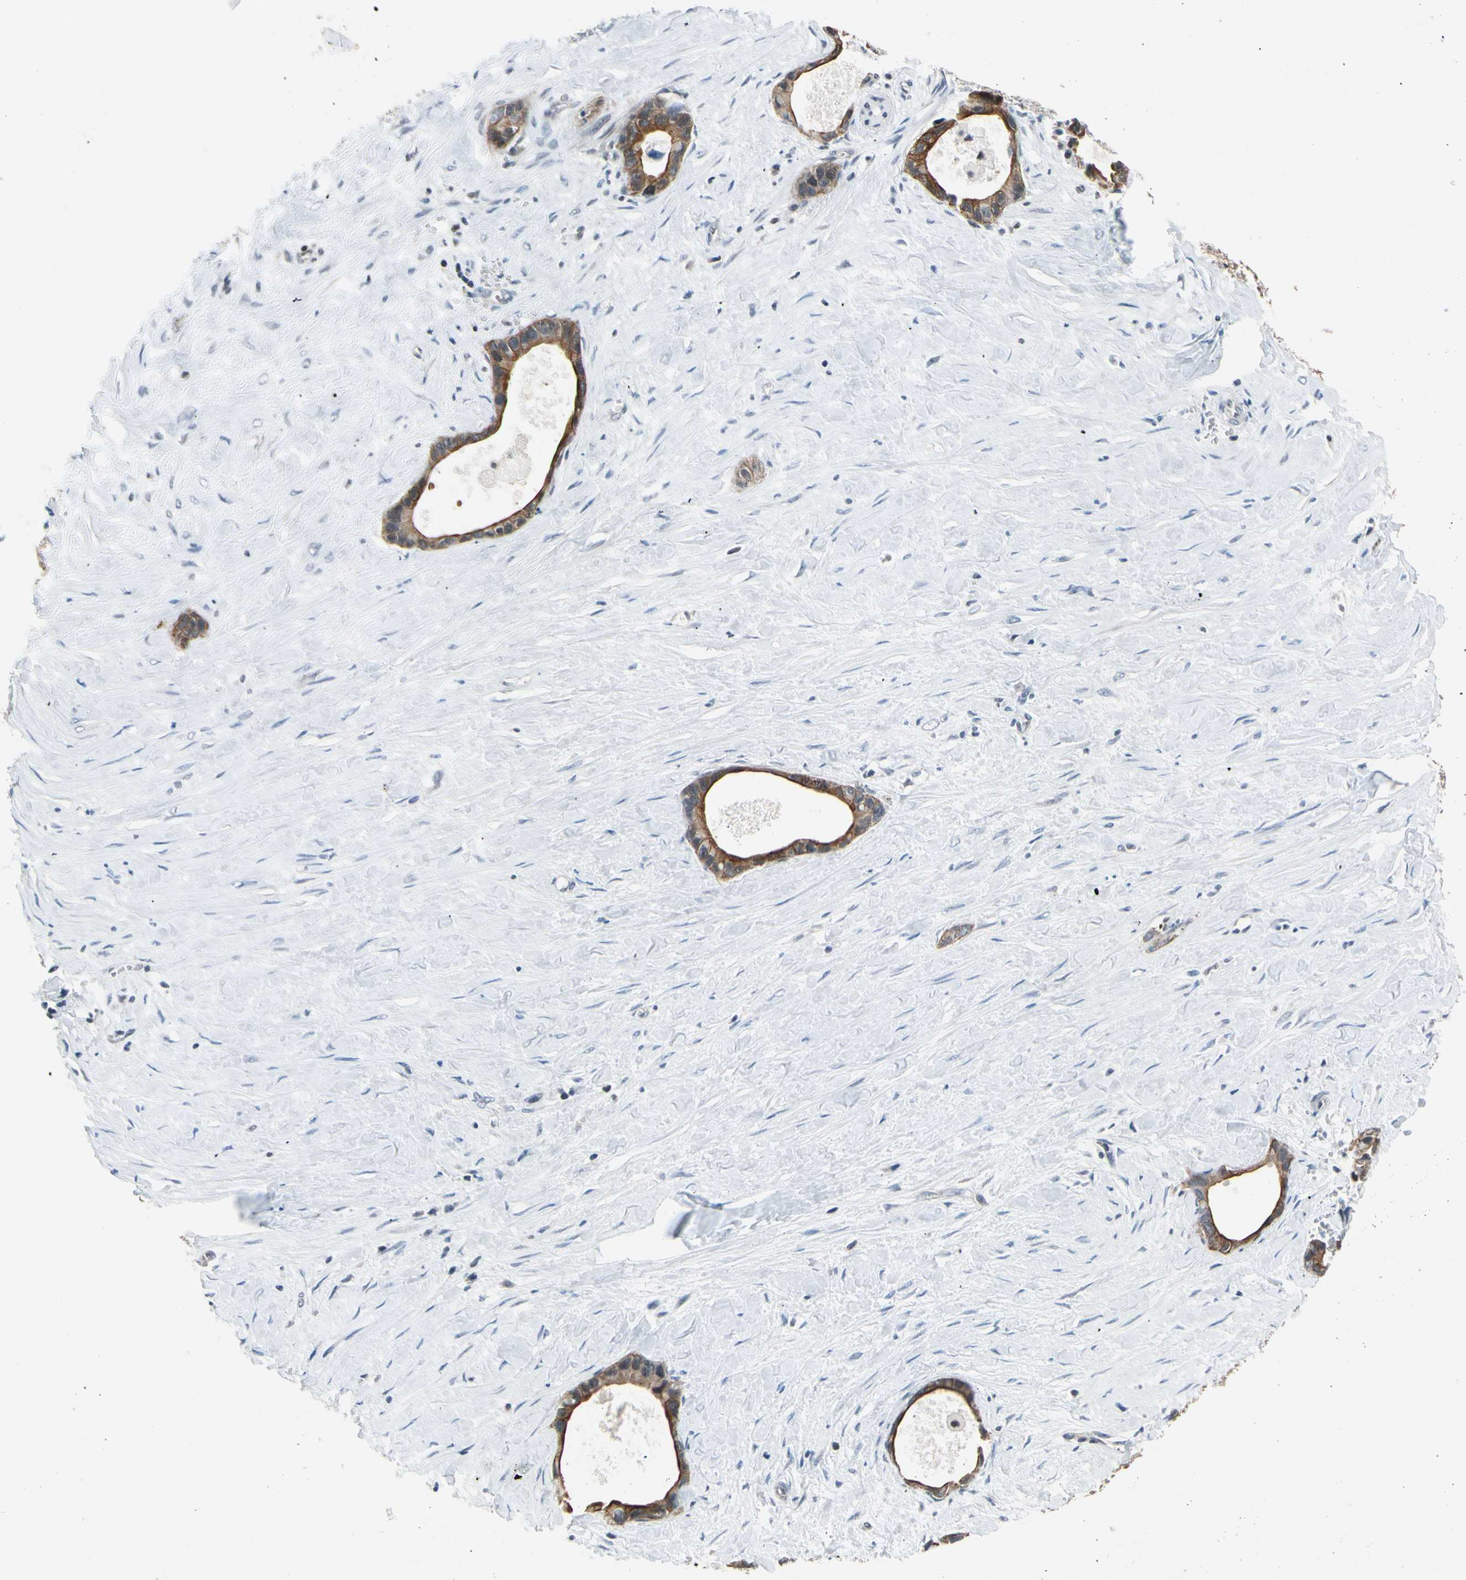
{"staining": {"intensity": "strong", "quantity": ">75%", "location": "cytoplasmic/membranous"}, "tissue": "liver cancer", "cell_type": "Tumor cells", "image_type": "cancer", "snomed": [{"axis": "morphology", "description": "Cholangiocarcinoma"}, {"axis": "topography", "description": "Liver"}], "caption": "Immunohistochemical staining of liver cholangiocarcinoma exhibits high levels of strong cytoplasmic/membranous staining in approximately >75% of tumor cells. (IHC, brightfield microscopy, high magnification).", "gene": "TAF12", "patient": {"sex": "female", "age": 55}}